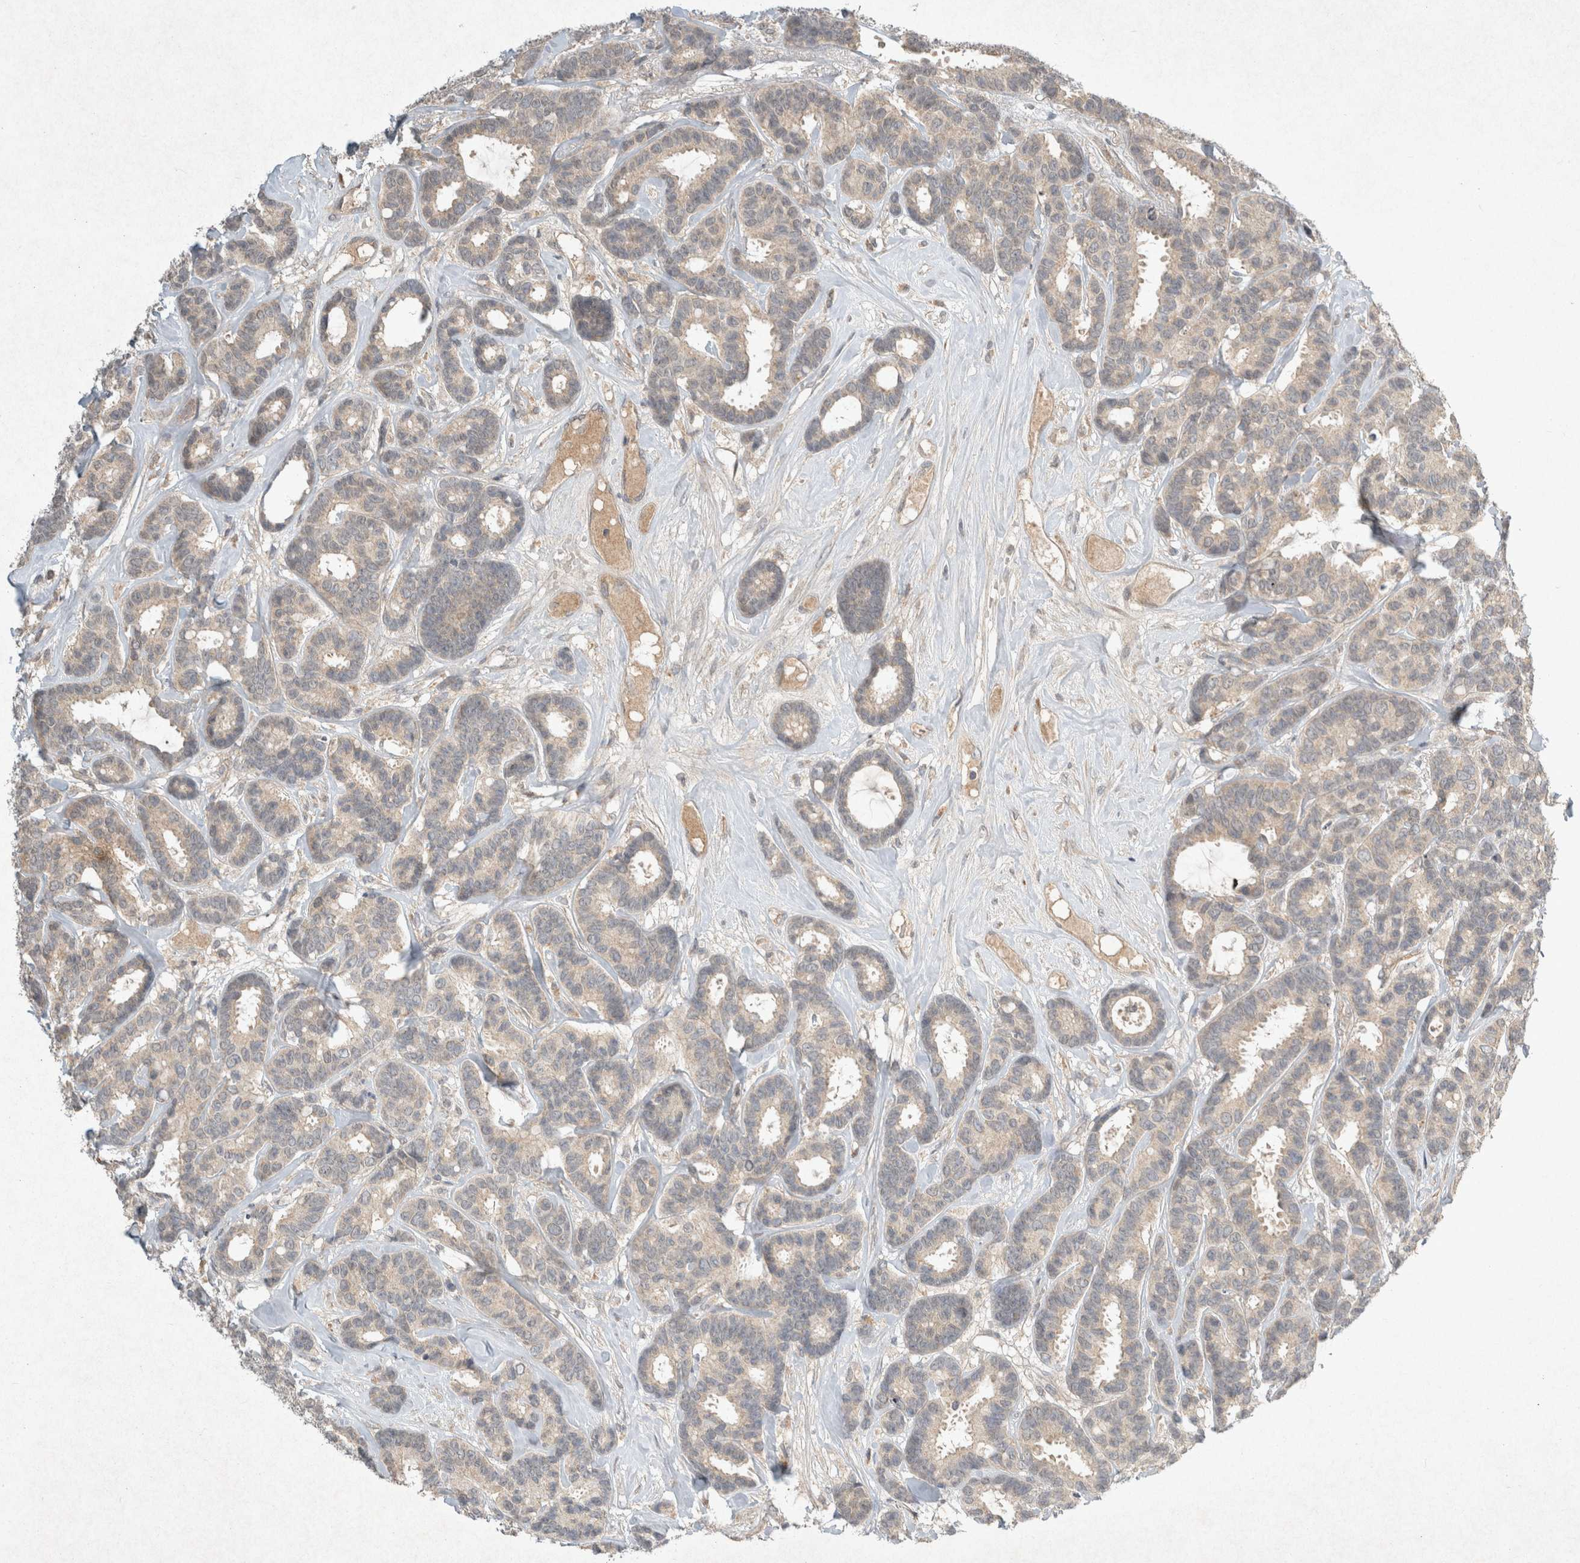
{"staining": {"intensity": "weak", "quantity": ">75%", "location": "cytoplasmic/membranous"}, "tissue": "breast cancer", "cell_type": "Tumor cells", "image_type": "cancer", "snomed": [{"axis": "morphology", "description": "Duct carcinoma"}, {"axis": "topography", "description": "Breast"}], "caption": "This histopathology image displays immunohistochemistry (IHC) staining of breast cancer, with low weak cytoplasmic/membranous expression in approximately >75% of tumor cells.", "gene": "LOXL2", "patient": {"sex": "female", "age": 87}}